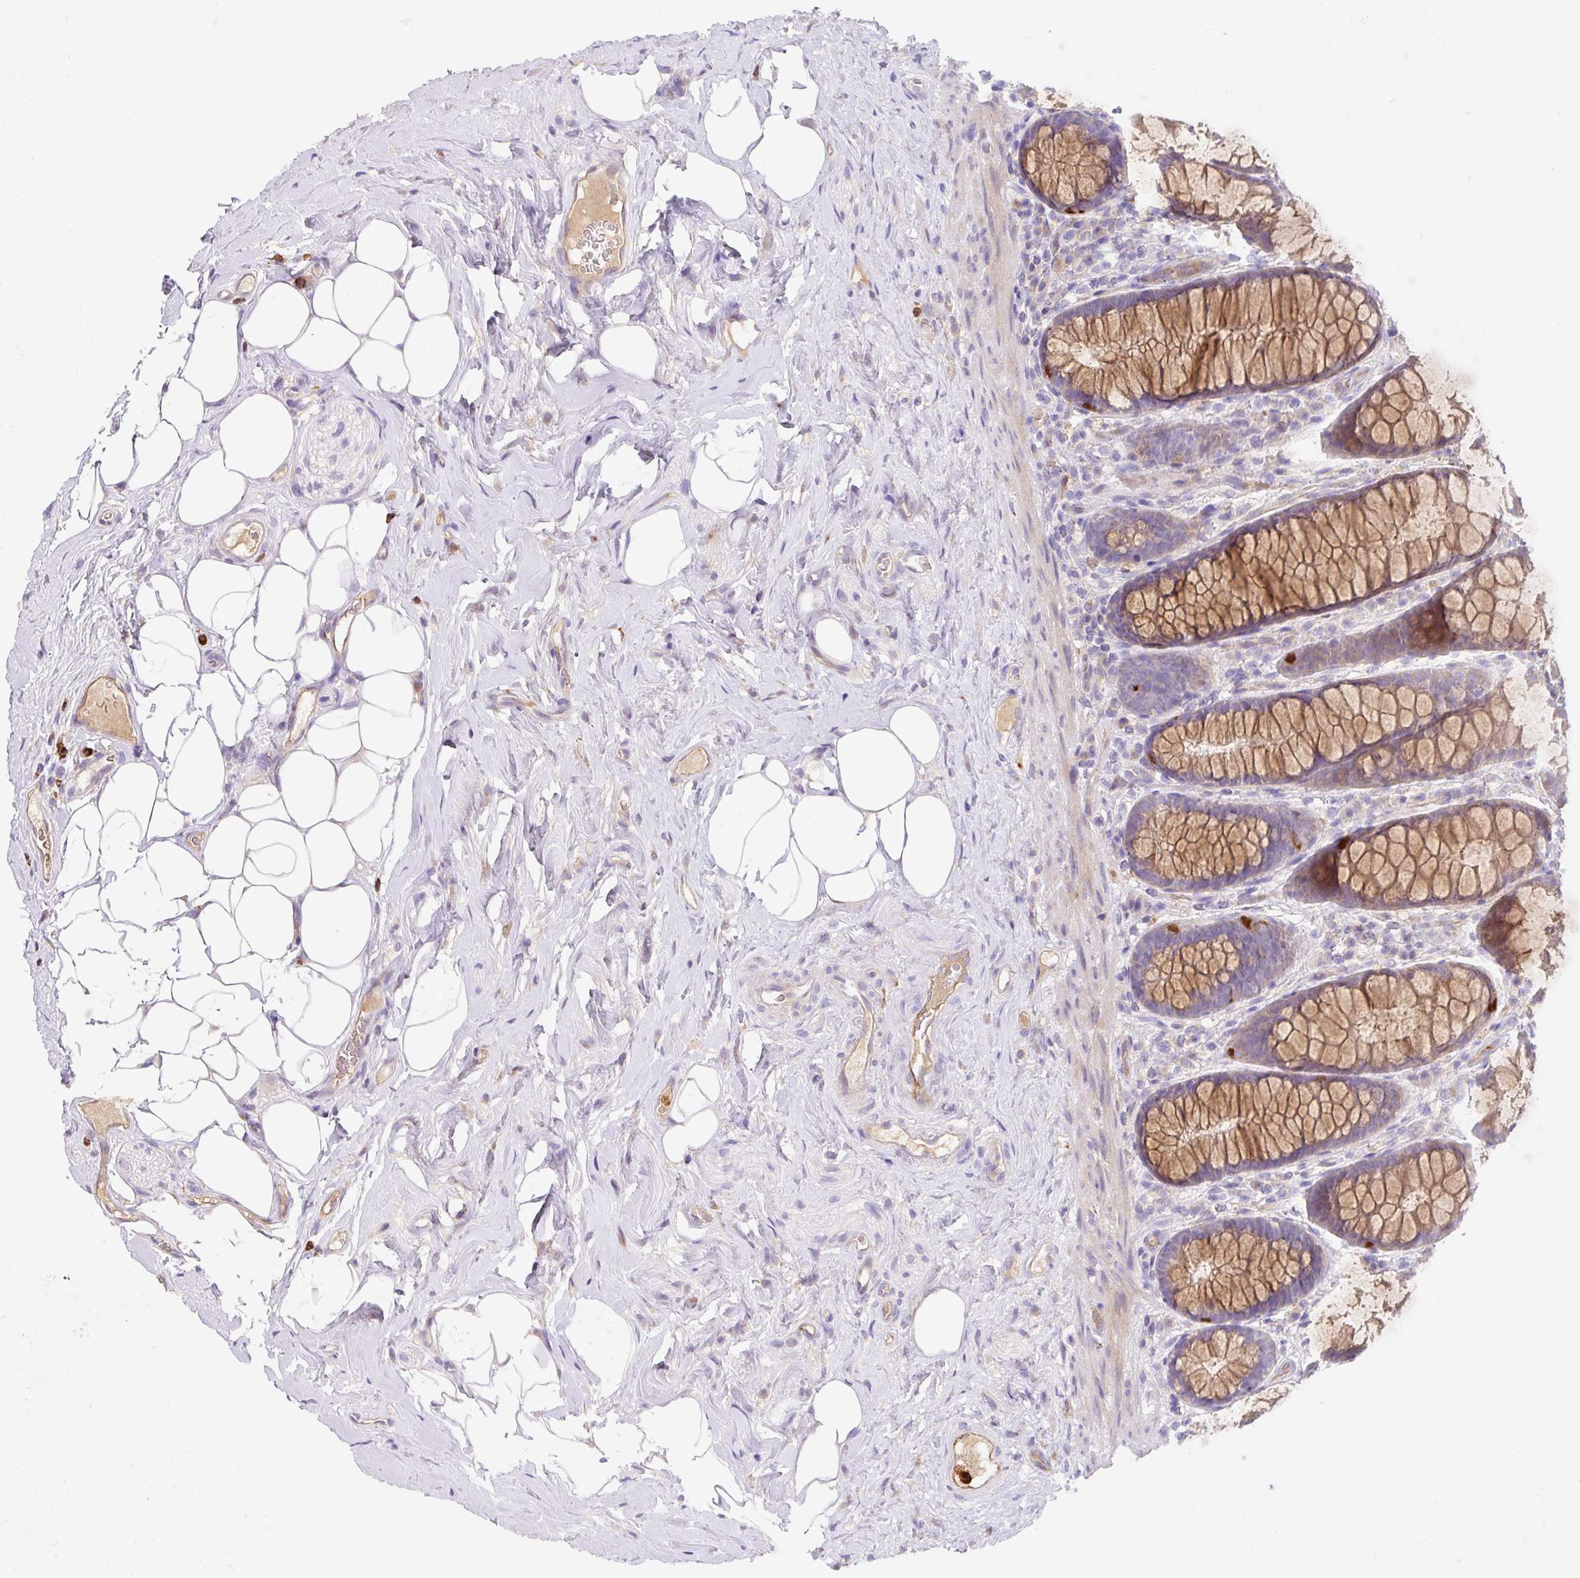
{"staining": {"intensity": "moderate", "quantity": "25%-75%", "location": "cytoplasmic/membranous"}, "tissue": "rectum", "cell_type": "Glandular cells", "image_type": "normal", "snomed": [{"axis": "morphology", "description": "Normal tissue, NOS"}, {"axis": "topography", "description": "Rectum"}], "caption": "Human rectum stained for a protein (brown) shows moderate cytoplasmic/membranous positive expression in about 25%-75% of glandular cells.", "gene": "CRISP3", "patient": {"sex": "female", "age": 67}}